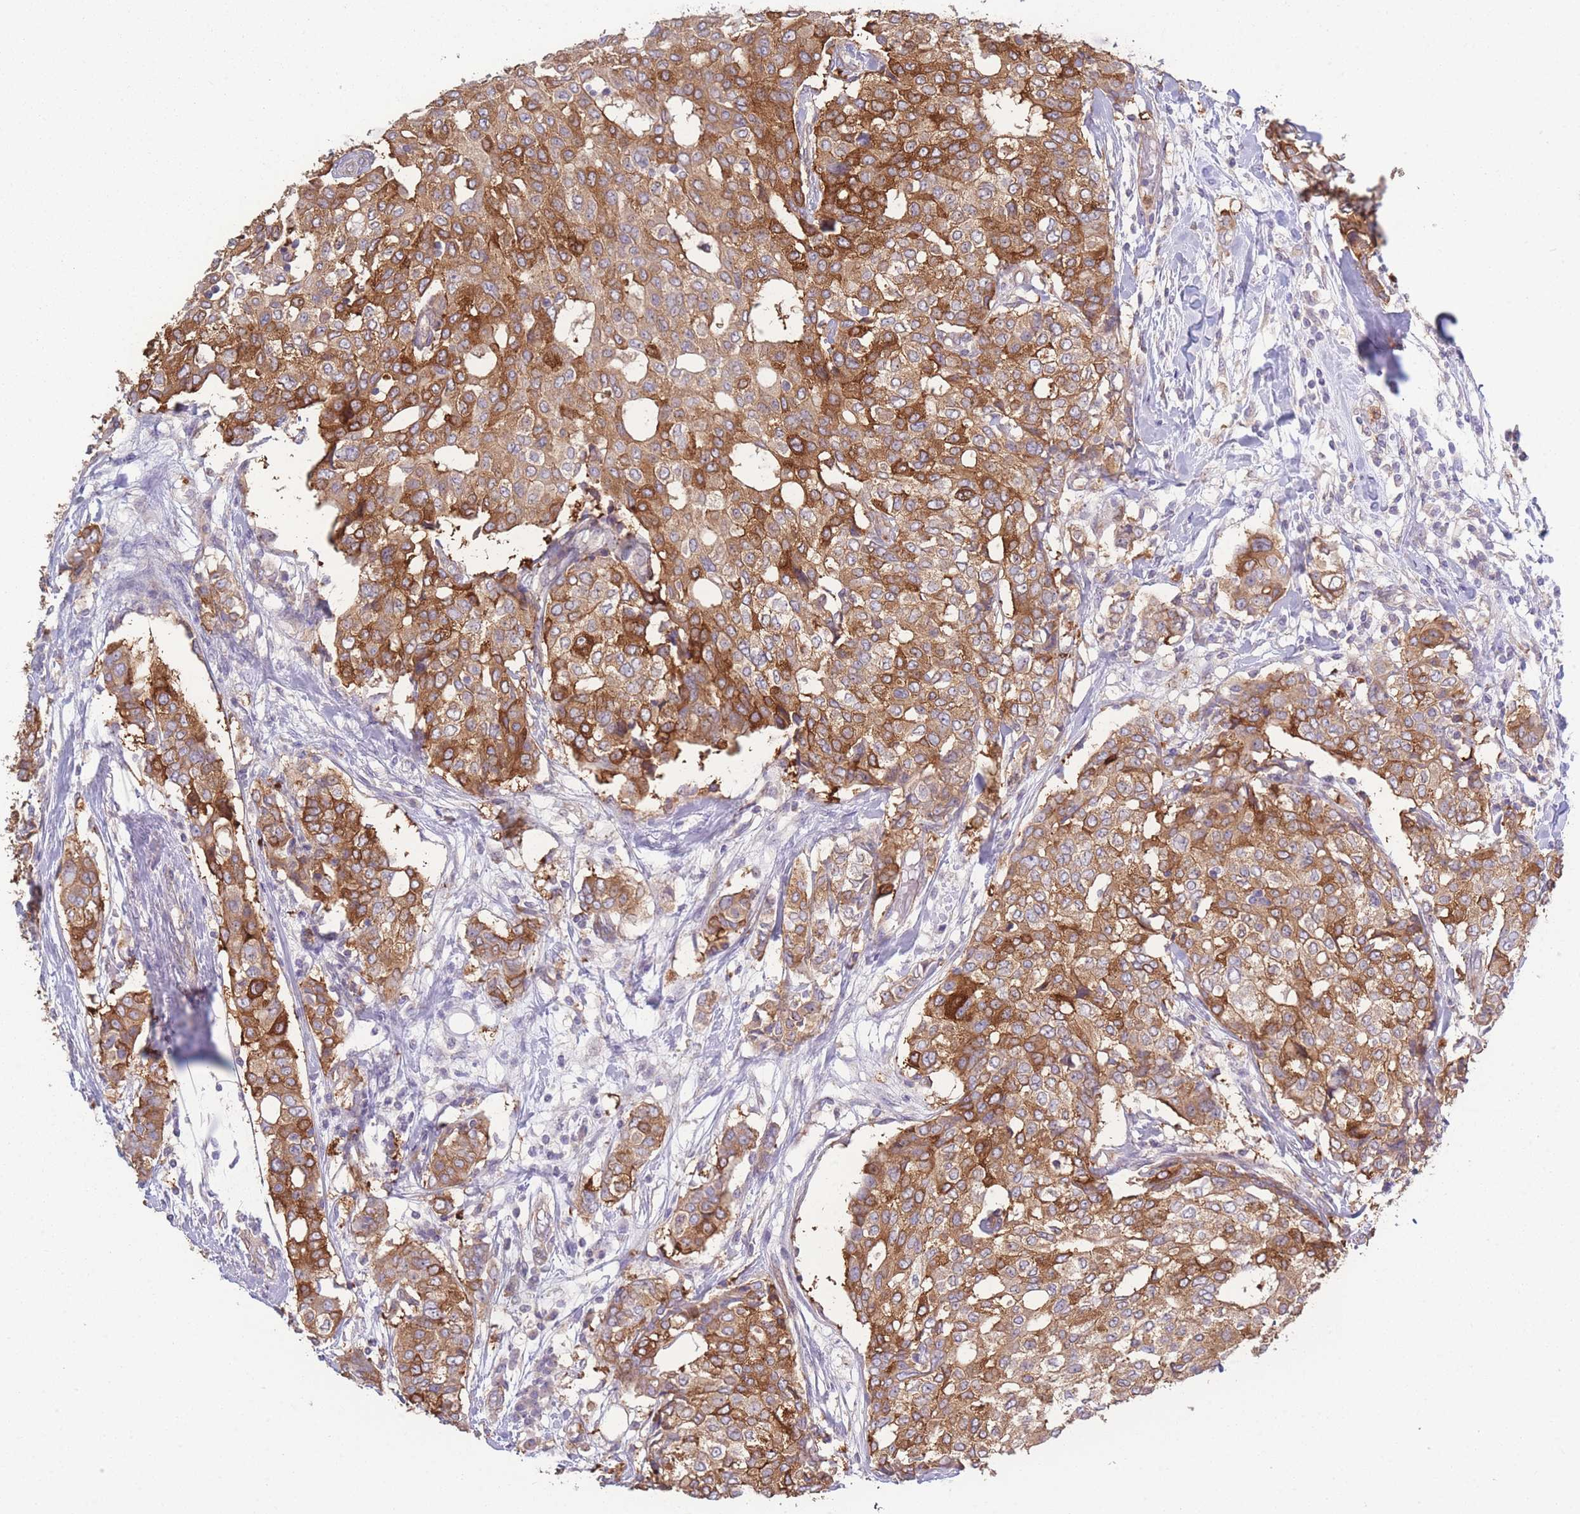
{"staining": {"intensity": "moderate", "quantity": ">75%", "location": "cytoplasmic/membranous"}, "tissue": "breast cancer", "cell_type": "Tumor cells", "image_type": "cancer", "snomed": [{"axis": "morphology", "description": "Lobular carcinoma"}, {"axis": "topography", "description": "Breast"}], "caption": "This is a micrograph of immunohistochemistry staining of breast lobular carcinoma, which shows moderate positivity in the cytoplasmic/membranous of tumor cells.", "gene": "STEAP3", "patient": {"sex": "female", "age": 51}}